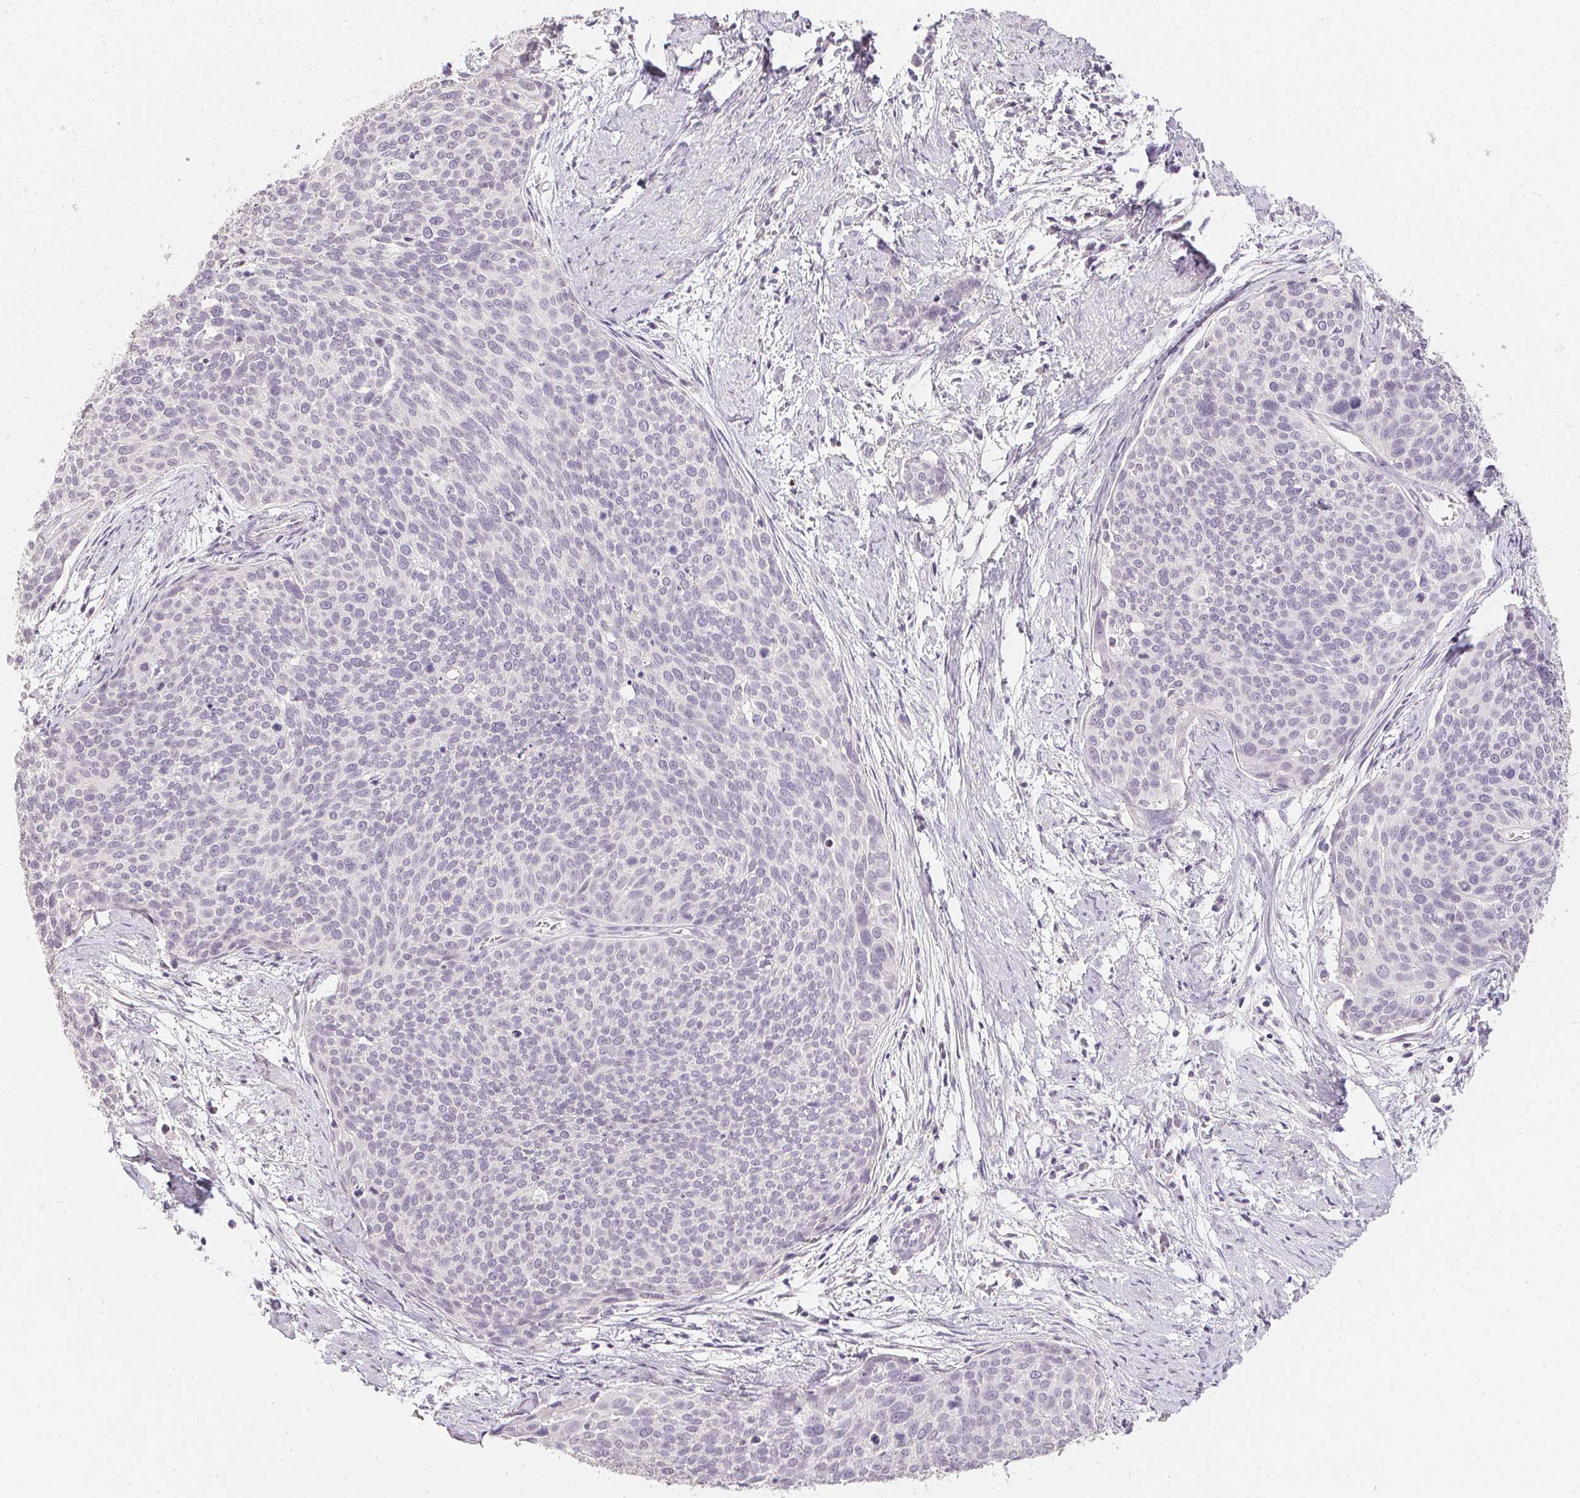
{"staining": {"intensity": "negative", "quantity": "none", "location": "none"}, "tissue": "cervical cancer", "cell_type": "Tumor cells", "image_type": "cancer", "snomed": [{"axis": "morphology", "description": "Squamous cell carcinoma, NOS"}, {"axis": "topography", "description": "Cervix"}], "caption": "Immunohistochemical staining of cervical cancer (squamous cell carcinoma) reveals no significant staining in tumor cells. (Stains: DAB immunohistochemistry with hematoxylin counter stain, Microscopy: brightfield microscopy at high magnification).", "gene": "PPY", "patient": {"sex": "female", "age": 39}}